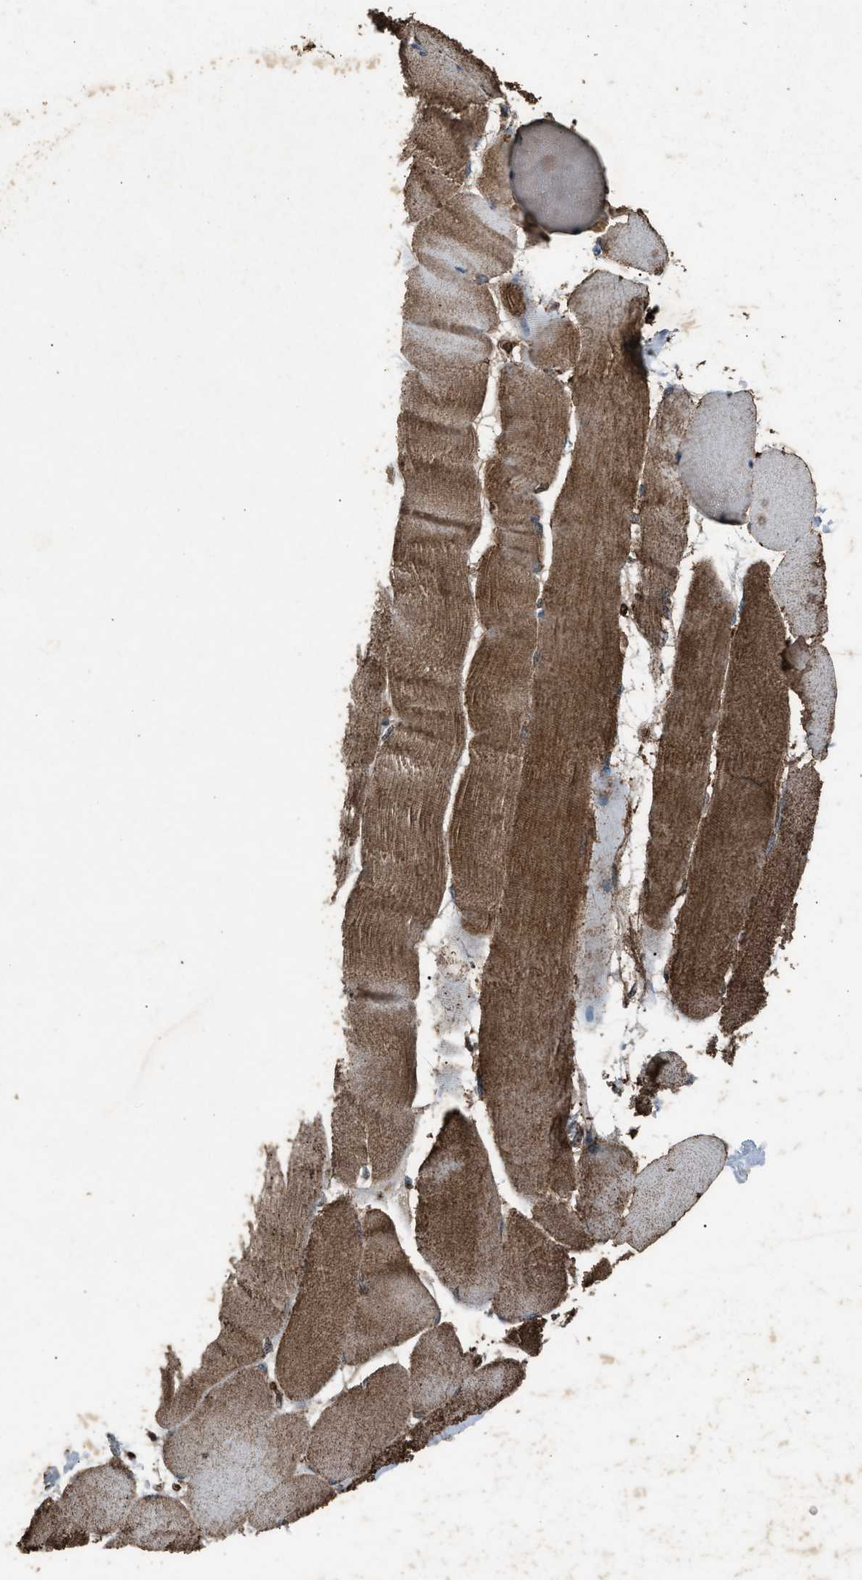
{"staining": {"intensity": "moderate", "quantity": ">75%", "location": "cytoplasmic/membranous"}, "tissue": "skeletal muscle", "cell_type": "Myocytes", "image_type": "normal", "snomed": [{"axis": "morphology", "description": "Normal tissue, NOS"}, {"axis": "morphology", "description": "Squamous cell carcinoma, NOS"}, {"axis": "topography", "description": "Skeletal muscle"}], "caption": "DAB (3,3'-diaminobenzidine) immunohistochemical staining of normal human skeletal muscle displays moderate cytoplasmic/membranous protein staining in approximately >75% of myocytes. Nuclei are stained in blue.", "gene": "PSMD1", "patient": {"sex": "male", "age": 51}}